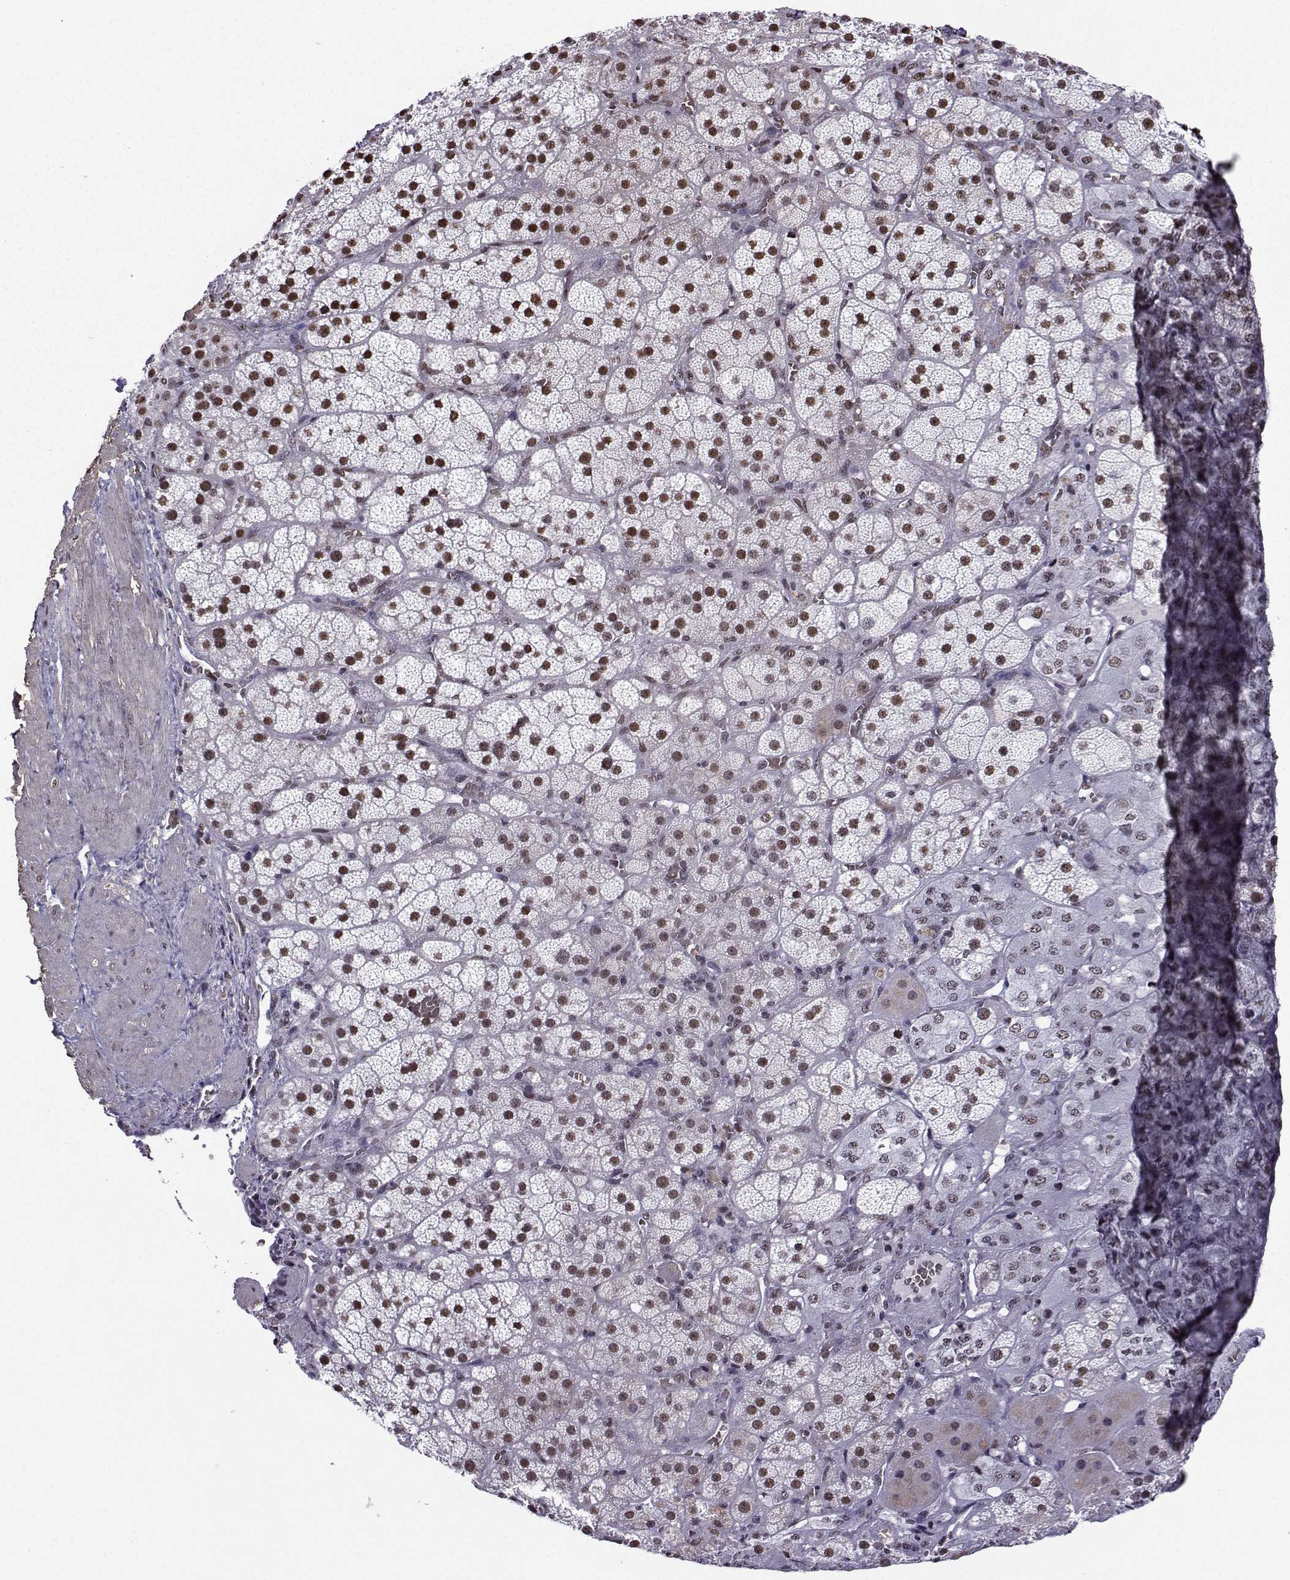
{"staining": {"intensity": "strong", "quantity": "25%-75%", "location": "nuclear"}, "tissue": "adrenal gland", "cell_type": "Glandular cells", "image_type": "normal", "snomed": [{"axis": "morphology", "description": "Normal tissue, NOS"}, {"axis": "topography", "description": "Adrenal gland"}], "caption": "Approximately 25%-75% of glandular cells in unremarkable adrenal gland show strong nuclear protein expression as visualized by brown immunohistochemical staining.", "gene": "CCNK", "patient": {"sex": "male", "age": 57}}